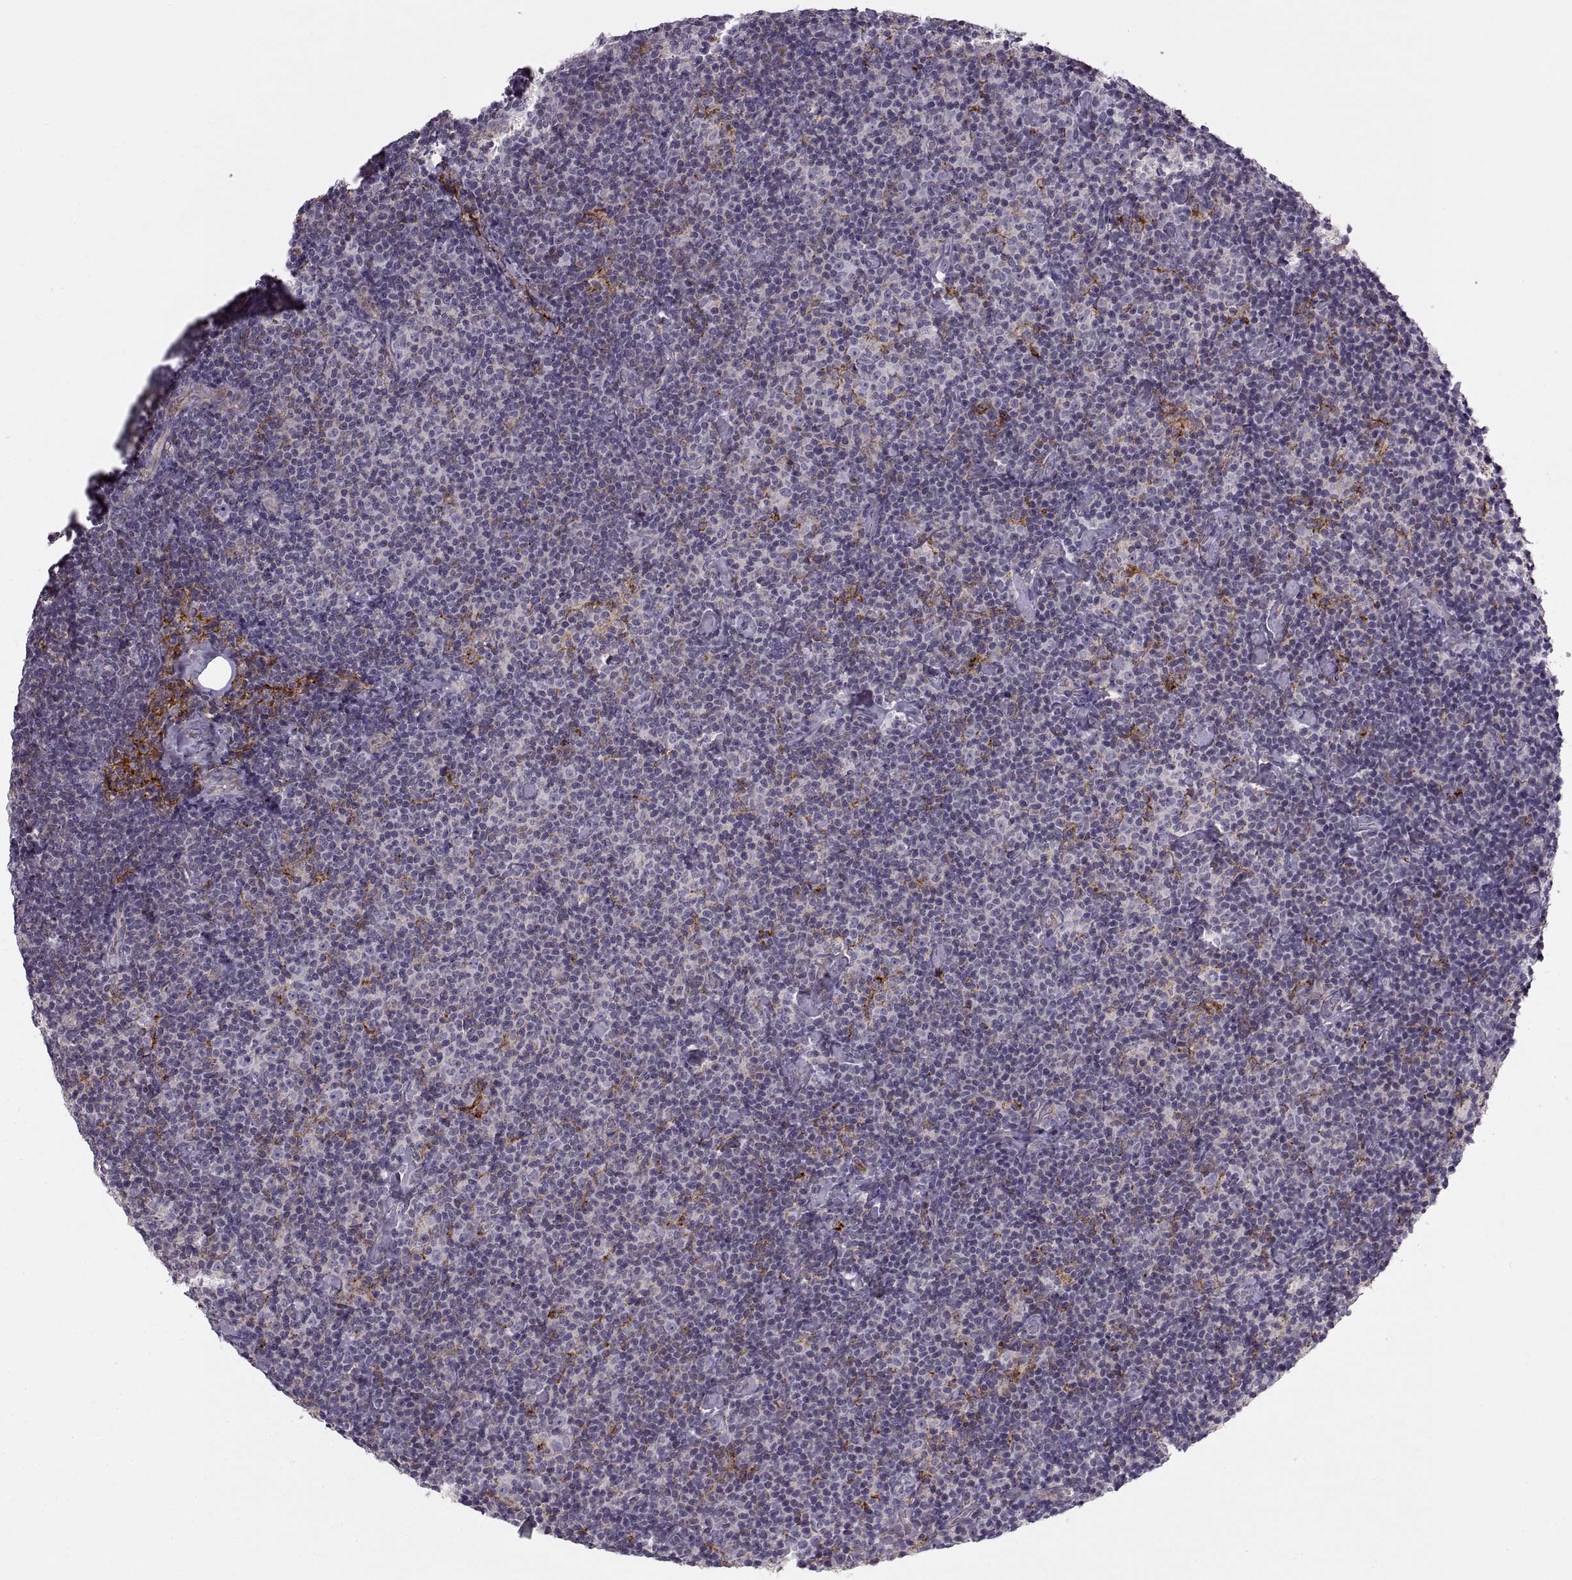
{"staining": {"intensity": "negative", "quantity": "none", "location": "none"}, "tissue": "lymphoma", "cell_type": "Tumor cells", "image_type": "cancer", "snomed": [{"axis": "morphology", "description": "Malignant lymphoma, non-Hodgkin's type, Low grade"}, {"axis": "topography", "description": "Lymph node"}], "caption": "The image exhibits no significant staining in tumor cells of low-grade malignant lymphoma, non-Hodgkin's type.", "gene": "RALB", "patient": {"sex": "male", "age": 81}}